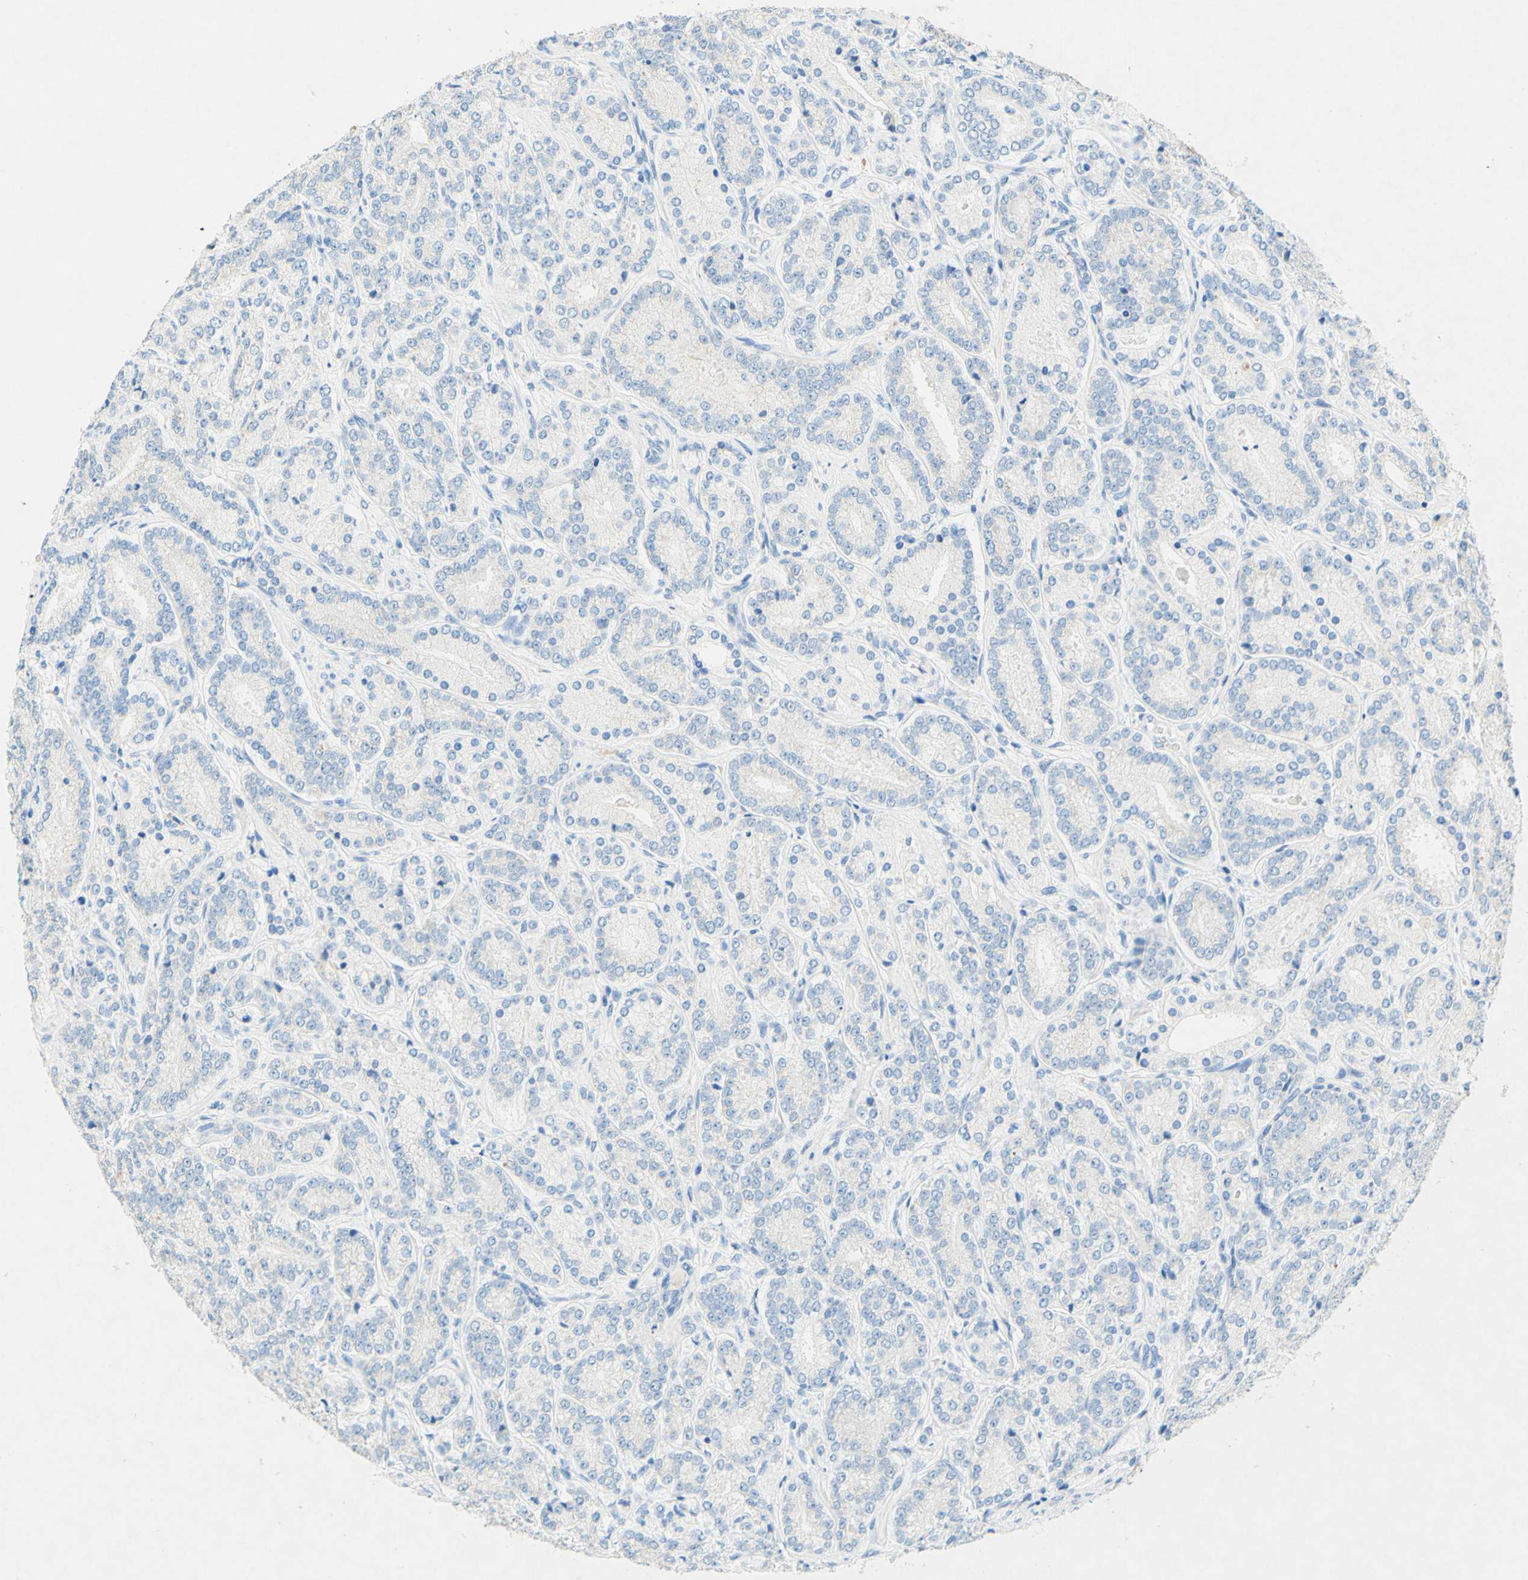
{"staining": {"intensity": "negative", "quantity": "none", "location": "none"}, "tissue": "prostate cancer", "cell_type": "Tumor cells", "image_type": "cancer", "snomed": [{"axis": "morphology", "description": "Adenocarcinoma, High grade"}, {"axis": "topography", "description": "Prostate"}], "caption": "Tumor cells show no significant protein positivity in prostate cancer (adenocarcinoma (high-grade)). (IHC, brightfield microscopy, high magnification).", "gene": "SLC46A1", "patient": {"sex": "male", "age": 61}}